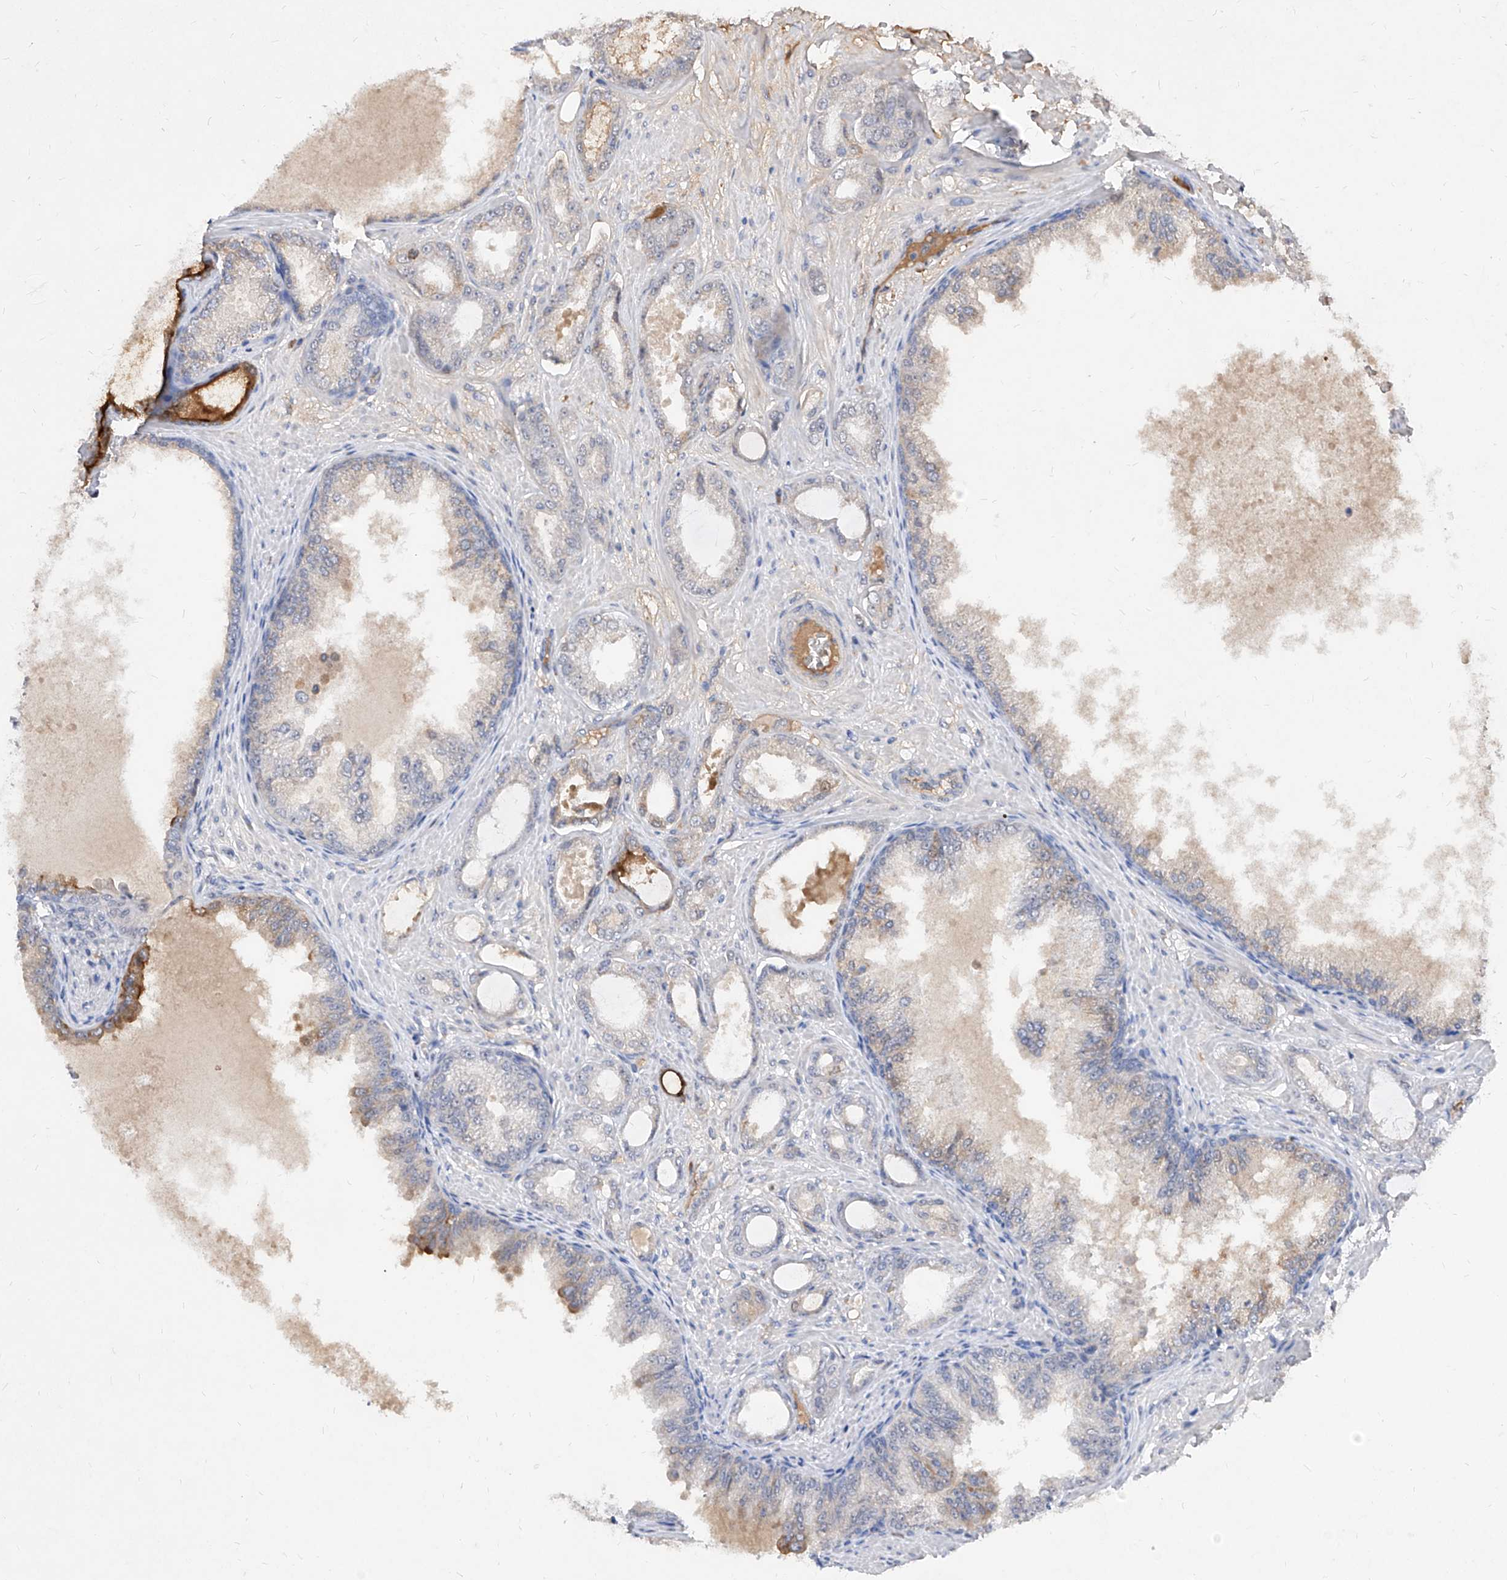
{"staining": {"intensity": "negative", "quantity": "none", "location": "none"}, "tissue": "prostate cancer", "cell_type": "Tumor cells", "image_type": "cancer", "snomed": [{"axis": "morphology", "description": "Adenocarcinoma, Low grade"}, {"axis": "topography", "description": "Prostate"}], "caption": "Immunohistochemical staining of human prostate low-grade adenocarcinoma exhibits no significant staining in tumor cells.", "gene": "C4A", "patient": {"sex": "male", "age": 63}}